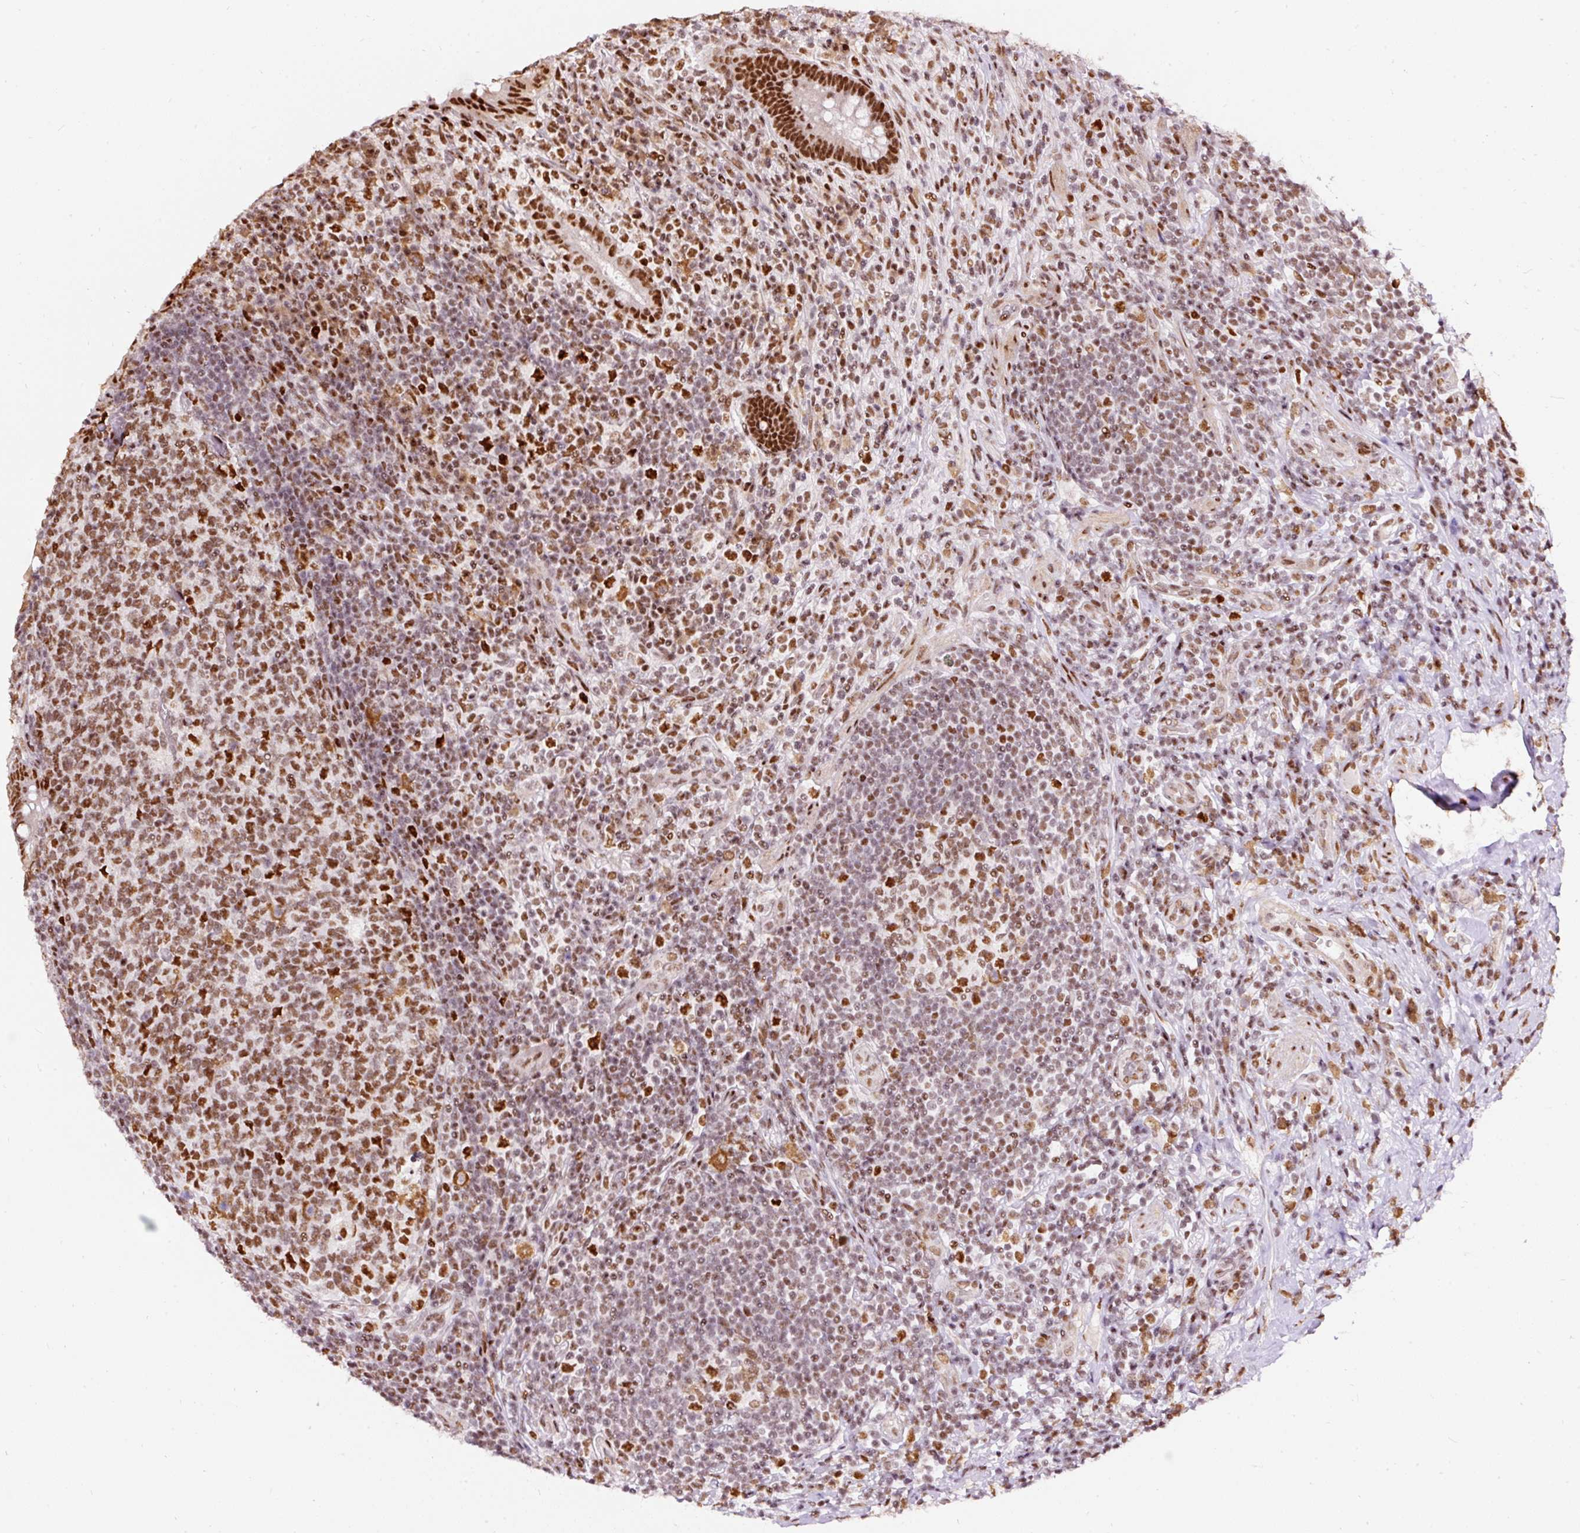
{"staining": {"intensity": "strong", "quantity": ">75%", "location": "nuclear"}, "tissue": "appendix", "cell_type": "Glandular cells", "image_type": "normal", "snomed": [{"axis": "morphology", "description": "Normal tissue, NOS"}, {"axis": "topography", "description": "Appendix"}], "caption": "The histopathology image exhibits immunohistochemical staining of unremarkable appendix. There is strong nuclear staining is appreciated in approximately >75% of glandular cells.", "gene": "HNRNPC", "patient": {"sex": "female", "age": 43}}